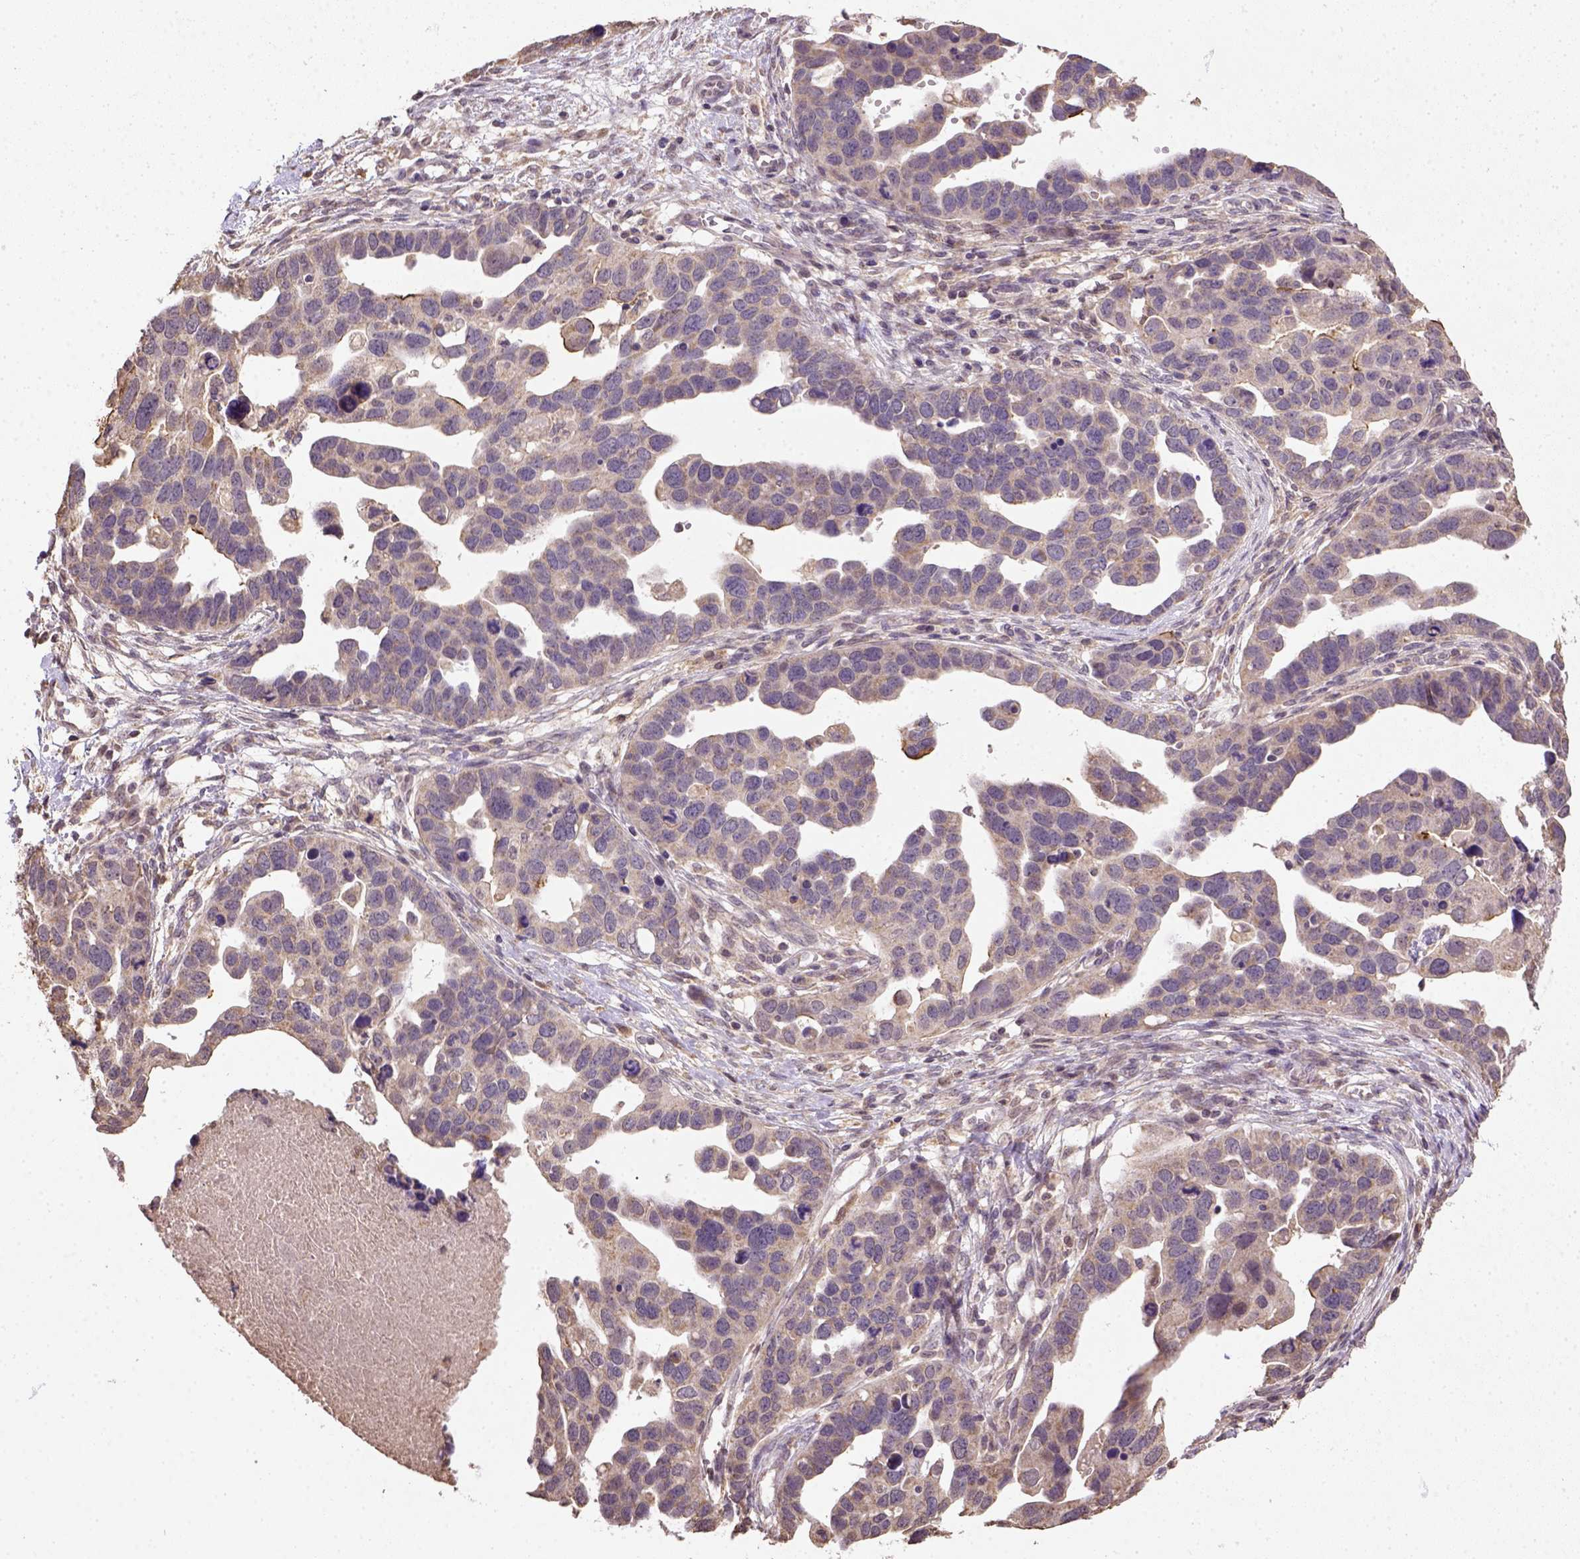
{"staining": {"intensity": "weak", "quantity": ">75%", "location": "cytoplasmic/membranous"}, "tissue": "ovarian cancer", "cell_type": "Tumor cells", "image_type": "cancer", "snomed": [{"axis": "morphology", "description": "Cystadenocarcinoma, serous, NOS"}, {"axis": "topography", "description": "Ovary"}], "caption": "A brown stain shows weak cytoplasmic/membranous expression of a protein in serous cystadenocarcinoma (ovarian) tumor cells.", "gene": "NUDT10", "patient": {"sex": "female", "age": 54}}